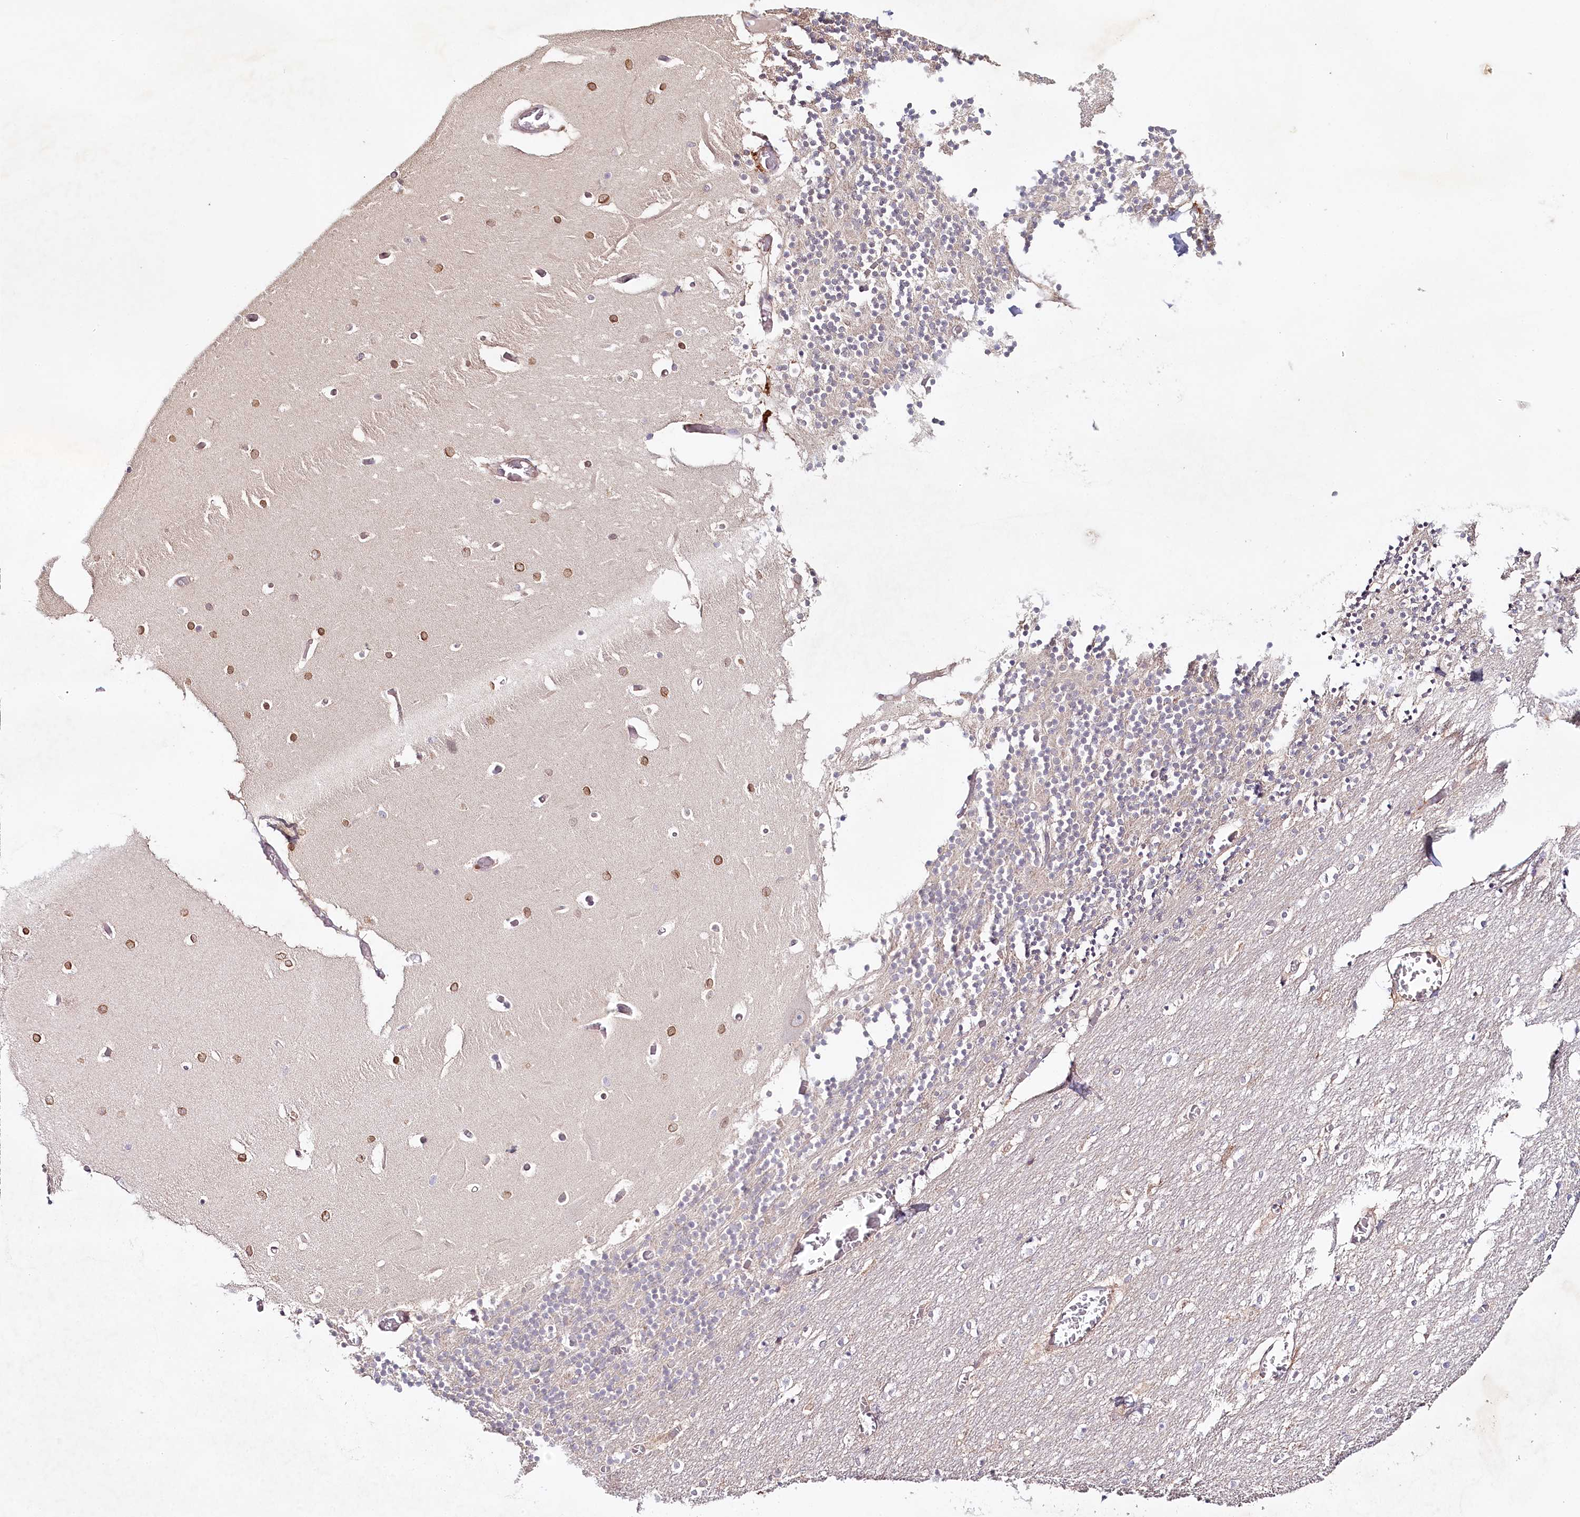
{"staining": {"intensity": "negative", "quantity": "none", "location": "none"}, "tissue": "cerebellum", "cell_type": "Cells in granular layer", "image_type": "normal", "snomed": [{"axis": "morphology", "description": "Normal tissue, NOS"}, {"axis": "topography", "description": "Cerebellum"}], "caption": "Immunohistochemistry (IHC) histopathology image of unremarkable cerebellum: human cerebellum stained with DAB (3,3'-diaminobenzidine) shows no significant protein staining in cells in granular layer. (DAB immunohistochemistry (IHC), high magnification).", "gene": "ALDH3B1", "patient": {"sex": "female", "age": 28}}